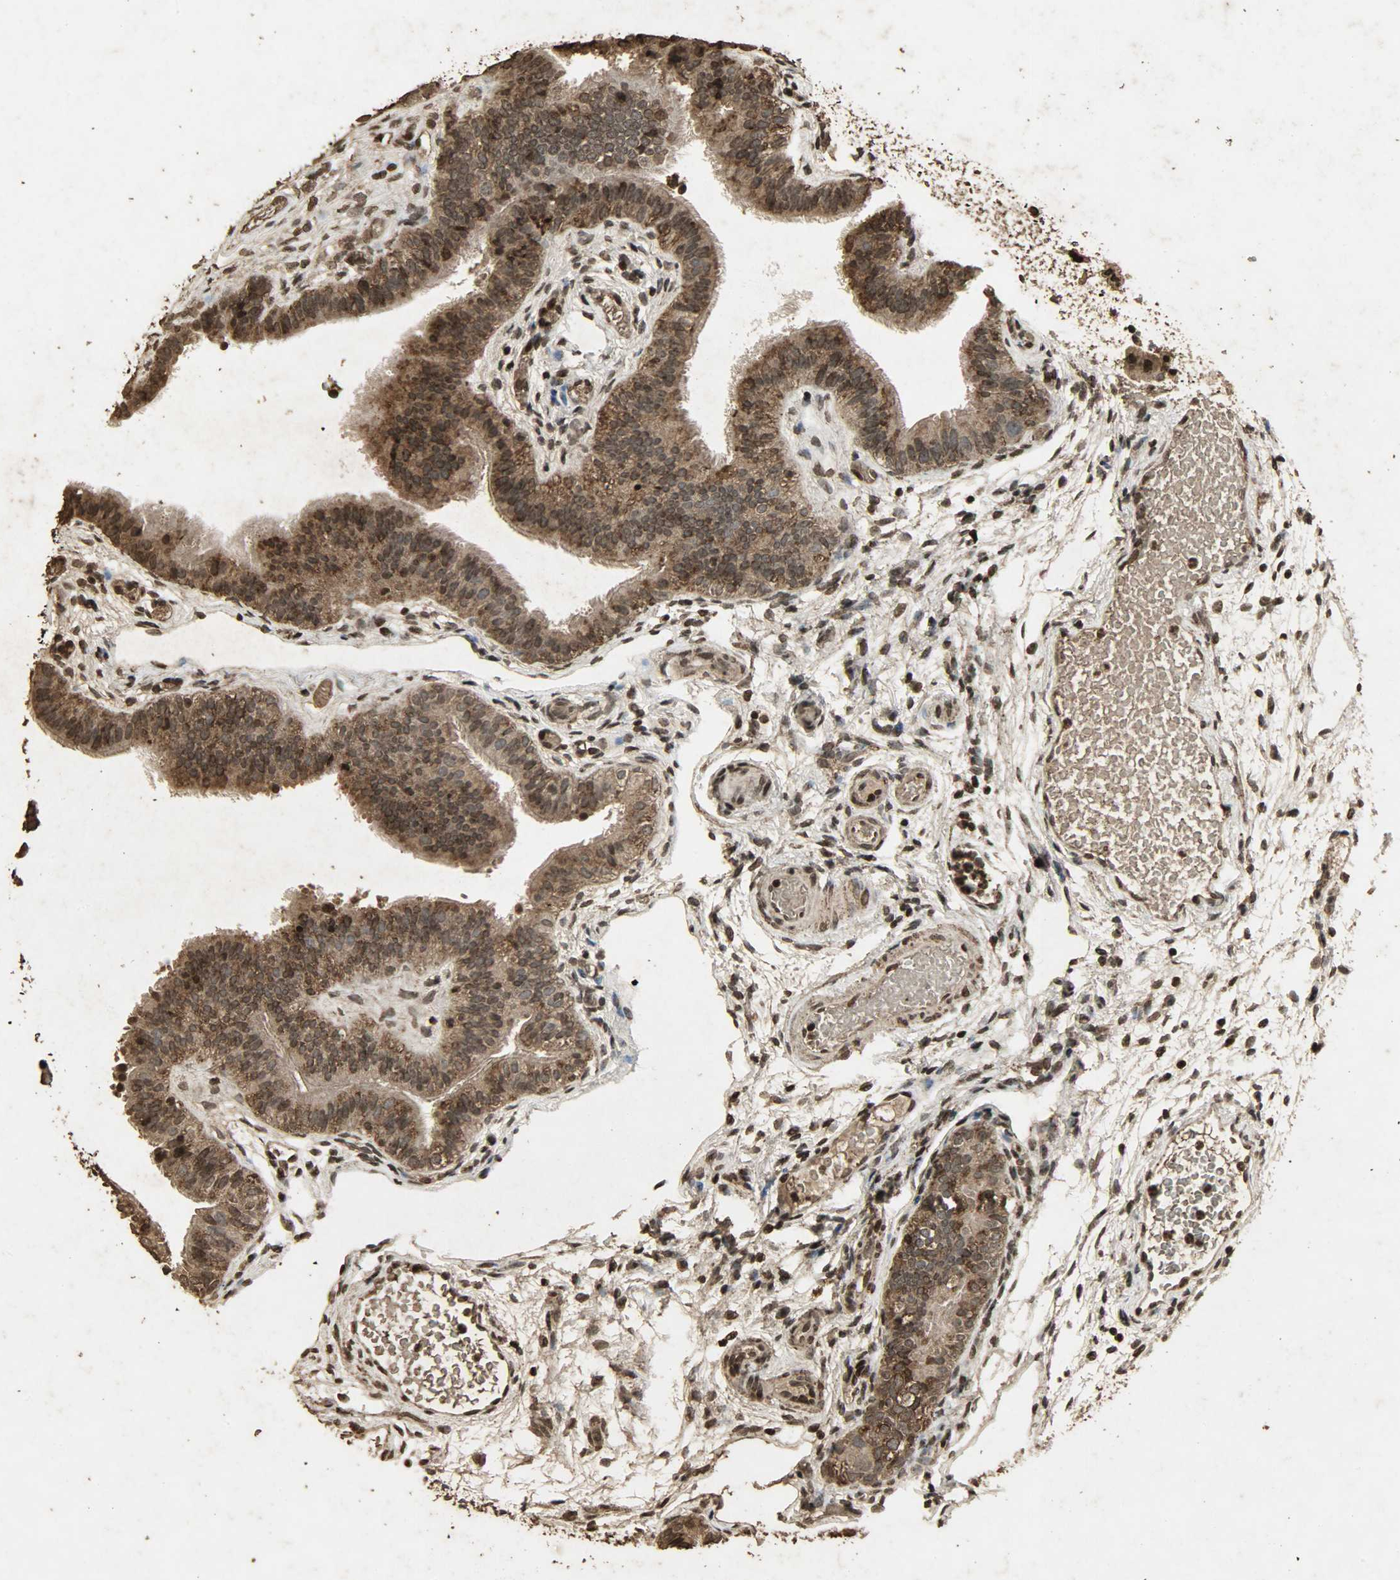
{"staining": {"intensity": "strong", "quantity": ">75%", "location": "cytoplasmic/membranous,nuclear"}, "tissue": "fallopian tube", "cell_type": "Glandular cells", "image_type": "normal", "snomed": [{"axis": "morphology", "description": "Normal tissue, NOS"}, {"axis": "morphology", "description": "Dermoid, NOS"}, {"axis": "topography", "description": "Fallopian tube"}], "caption": "Immunohistochemistry (IHC) of unremarkable human fallopian tube displays high levels of strong cytoplasmic/membranous,nuclear expression in about >75% of glandular cells. (IHC, brightfield microscopy, high magnification).", "gene": "PPP3R1", "patient": {"sex": "female", "age": 33}}